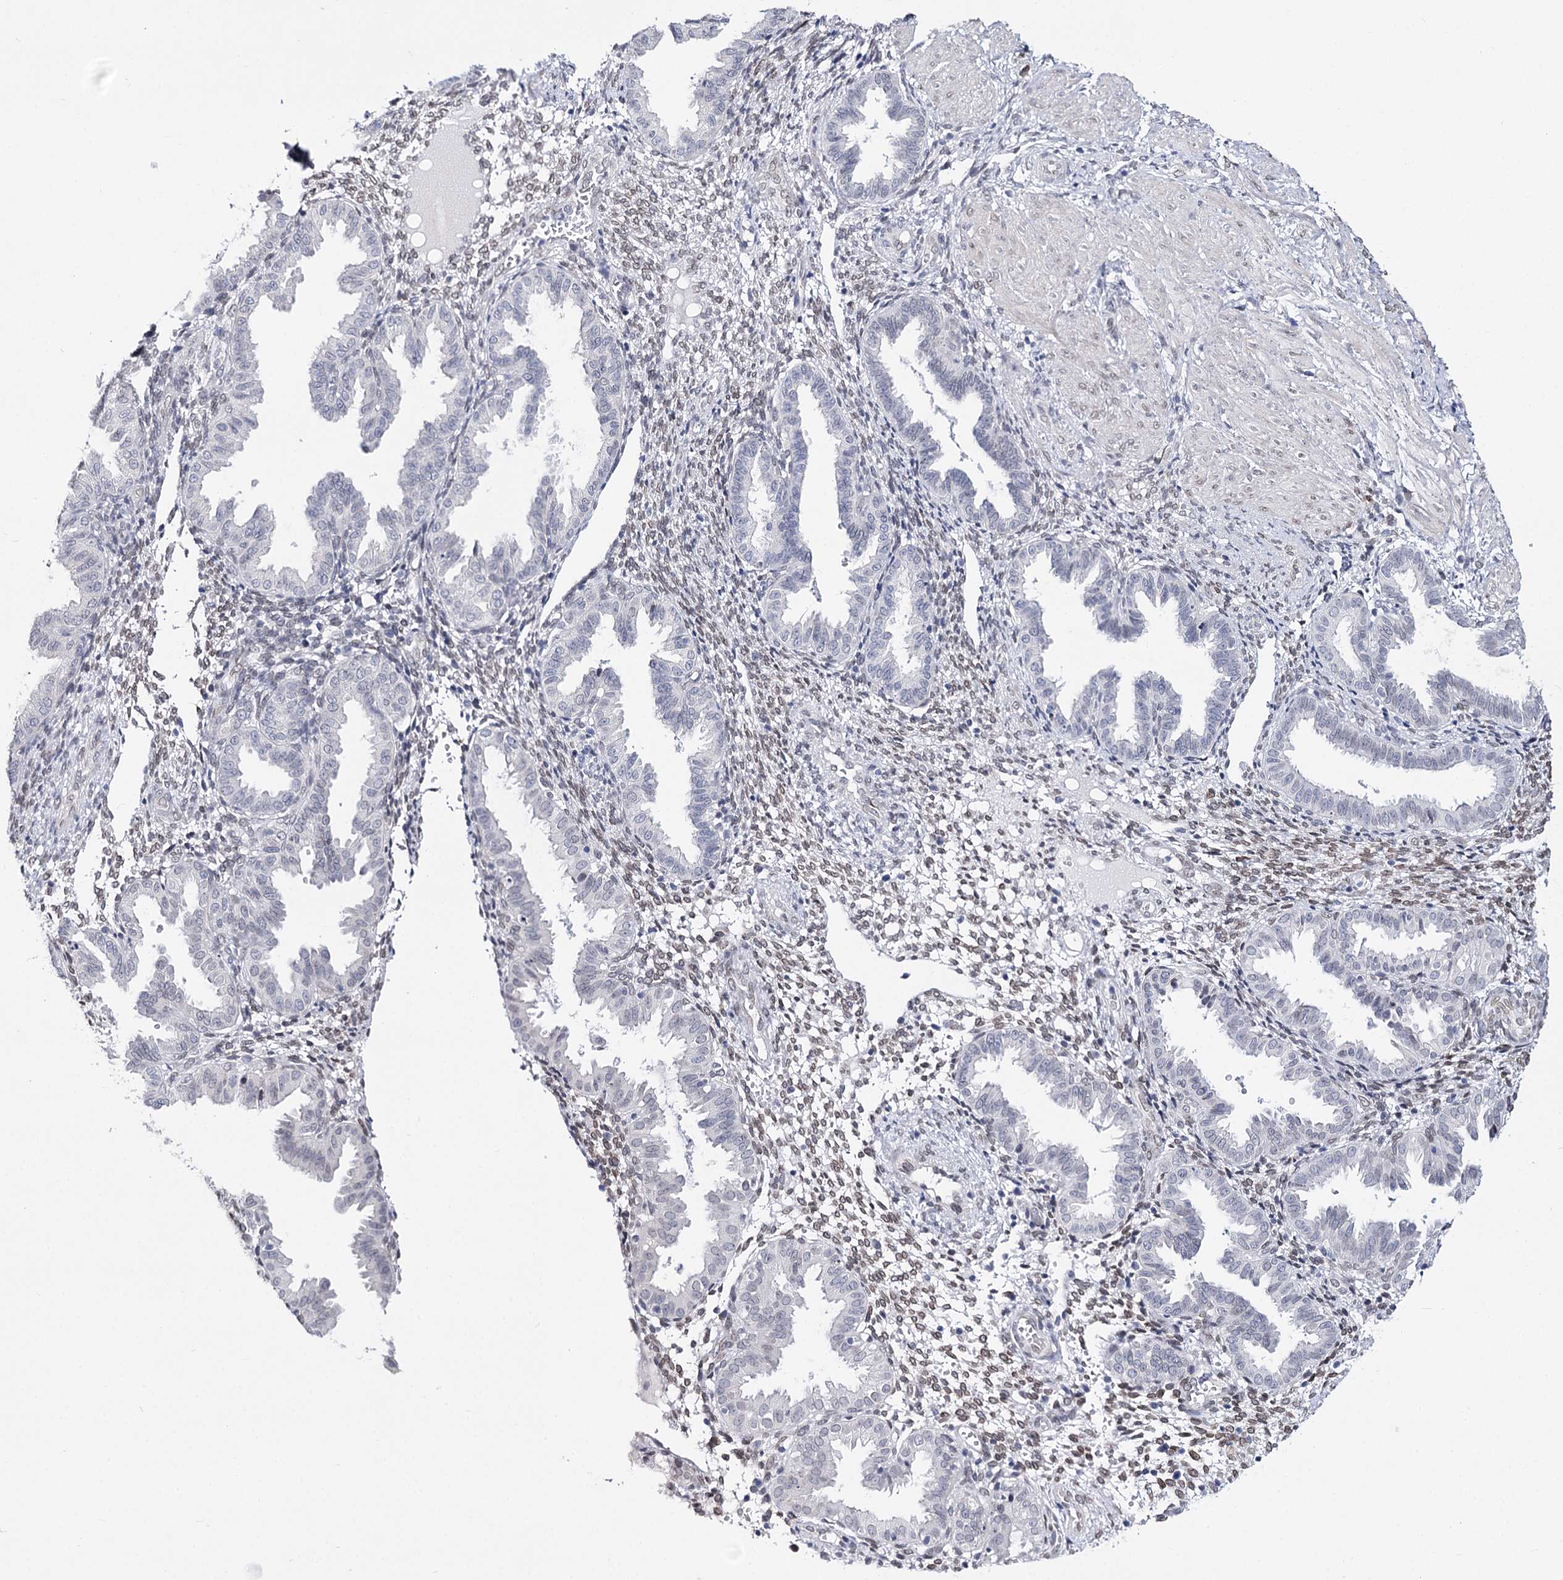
{"staining": {"intensity": "weak", "quantity": "25%-75%", "location": "cytoplasmic/membranous,nuclear"}, "tissue": "endometrium", "cell_type": "Cells in endometrial stroma", "image_type": "normal", "snomed": [{"axis": "morphology", "description": "Normal tissue, NOS"}, {"axis": "topography", "description": "Endometrium"}], "caption": "Protein staining shows weak cytoplasmic/membranous,nuclear positivity in about 25%-75% of cells in endometrial stroma in normal endometrium.", "gene": "TMEM201", "patient": {"sex": "female", "age": 33}}